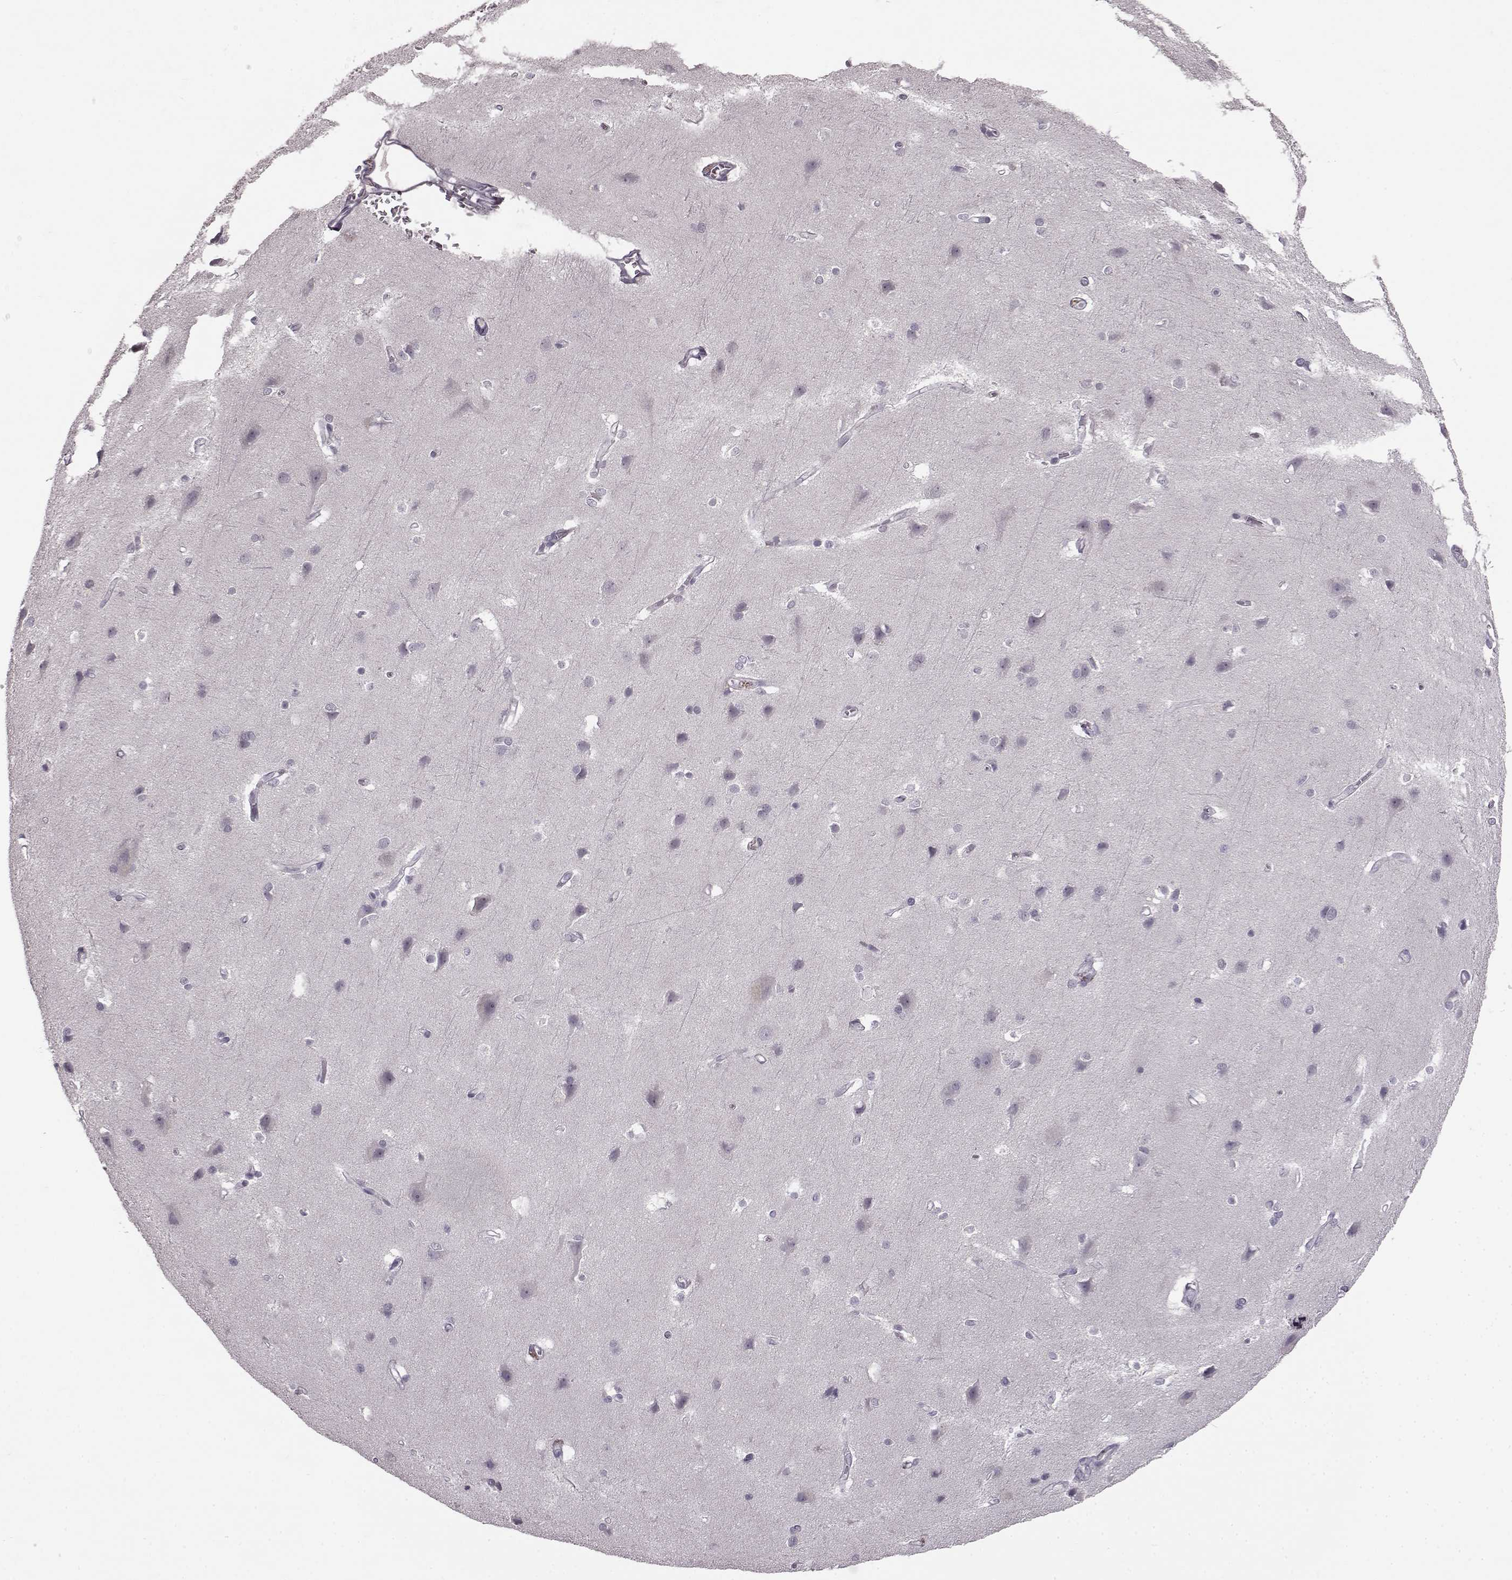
{"staining": {"intensity": "negative", "quantity": "none", "location": "none"}, "tissue": "cerebral cortex", "cell_type": "Endothelial cells", "image_type": "normal", "snomed": [{"axis": "morphology", "description": "Normal tissue, NOS"}, {"axis": "topography", "description": "Cerebral cortex"}], "caption": "The image shows no significant staining in endothelial cells of cerebral cortex.", "gene": "LHB", "patient": {"sex": "male", "age": 37}}